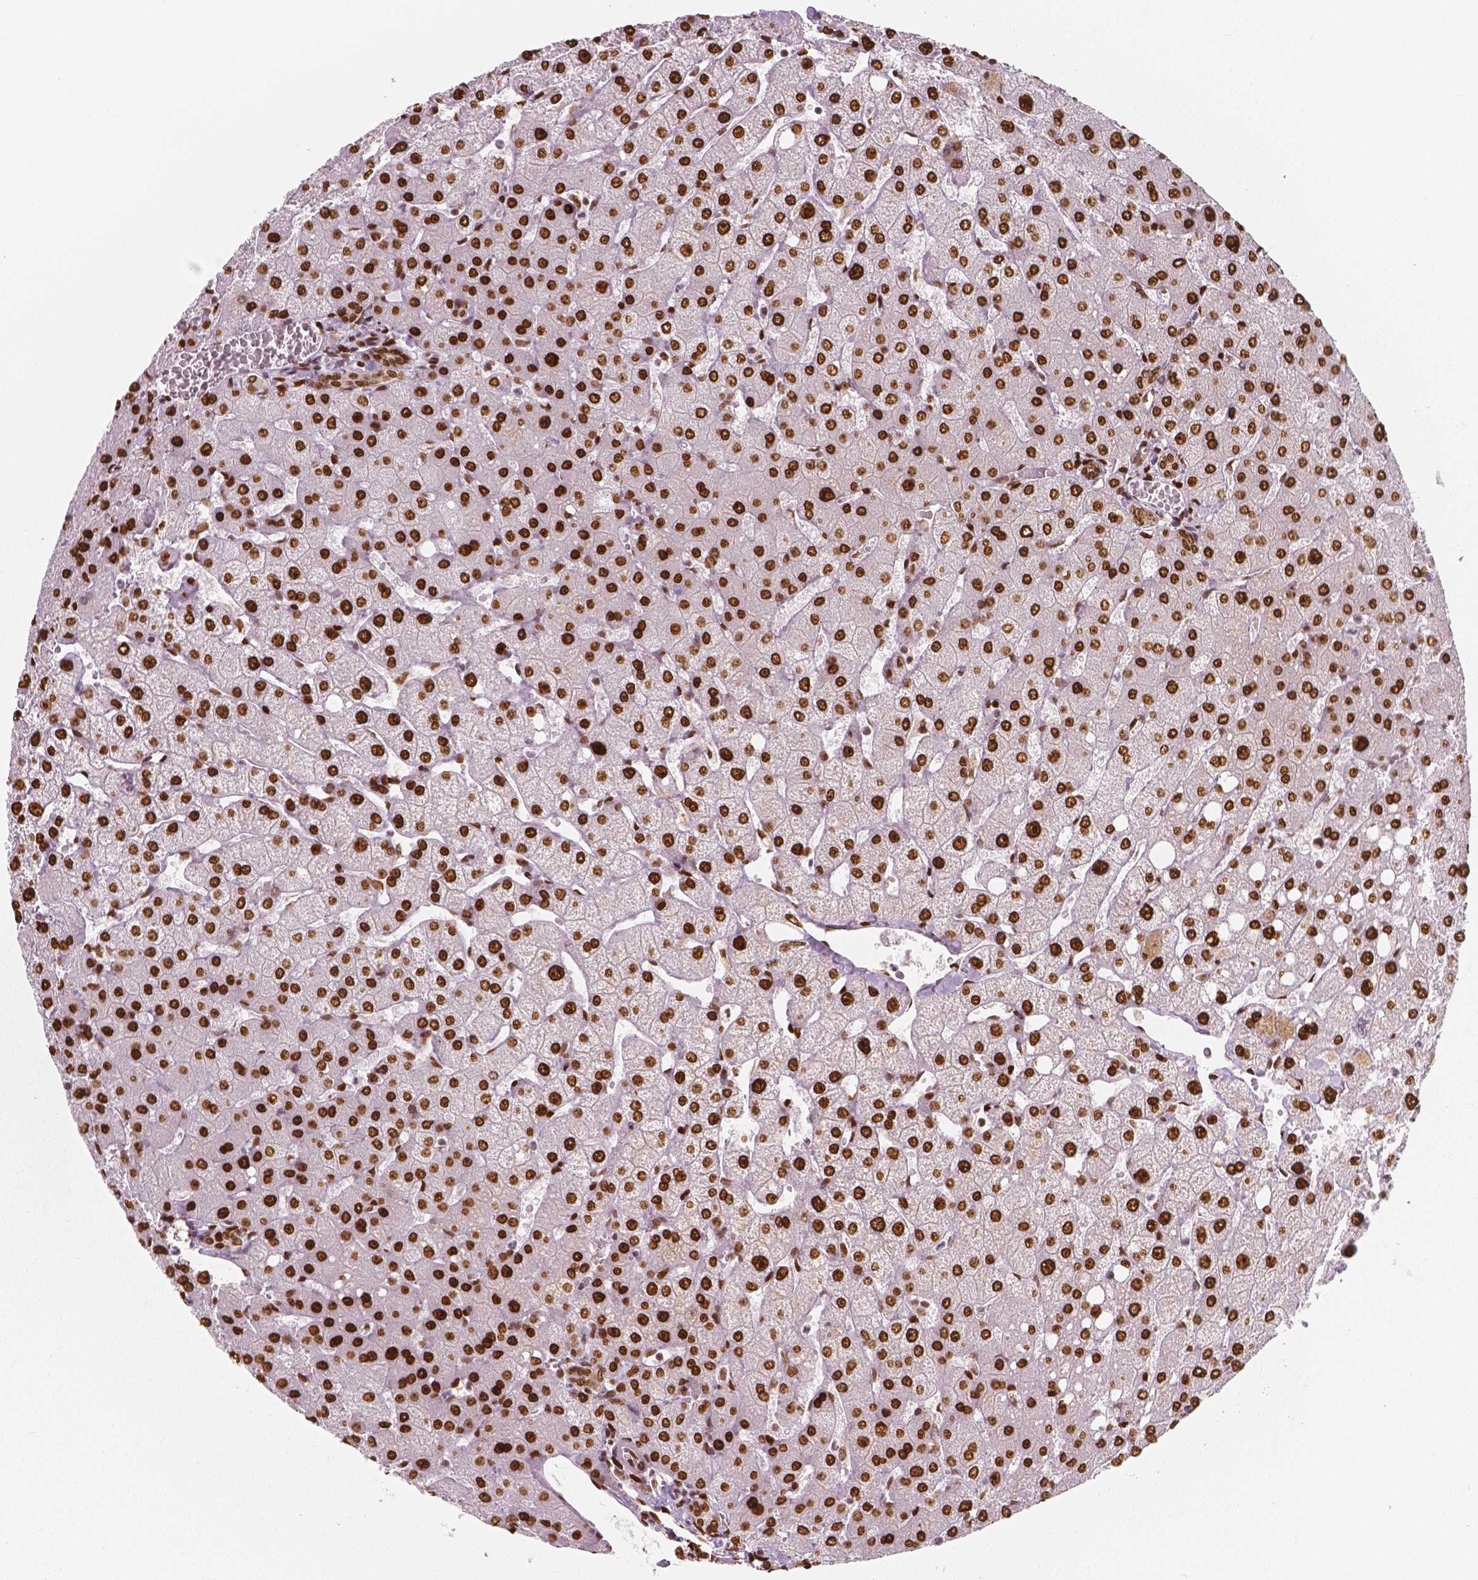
{"staining": {"intensity": "strong", "quantity": ">75%", "location": "nuclear"}, "tissue": "liver", "cell_type": "Cholangiocytes", "image_type": "normal", "snomed": [{"axis": "morphology", "description": "Normal tissue, NOS"}, {"axis": "topography", "description": "Liver"}], "caption": "Approximately >75% of cholangiocytes in benign liver display strong nuclear protein expression as visualized by brown immunohistochemical staining.", "gene": "NUCKS1", "patient": {"sex": "female", "age": 54}}